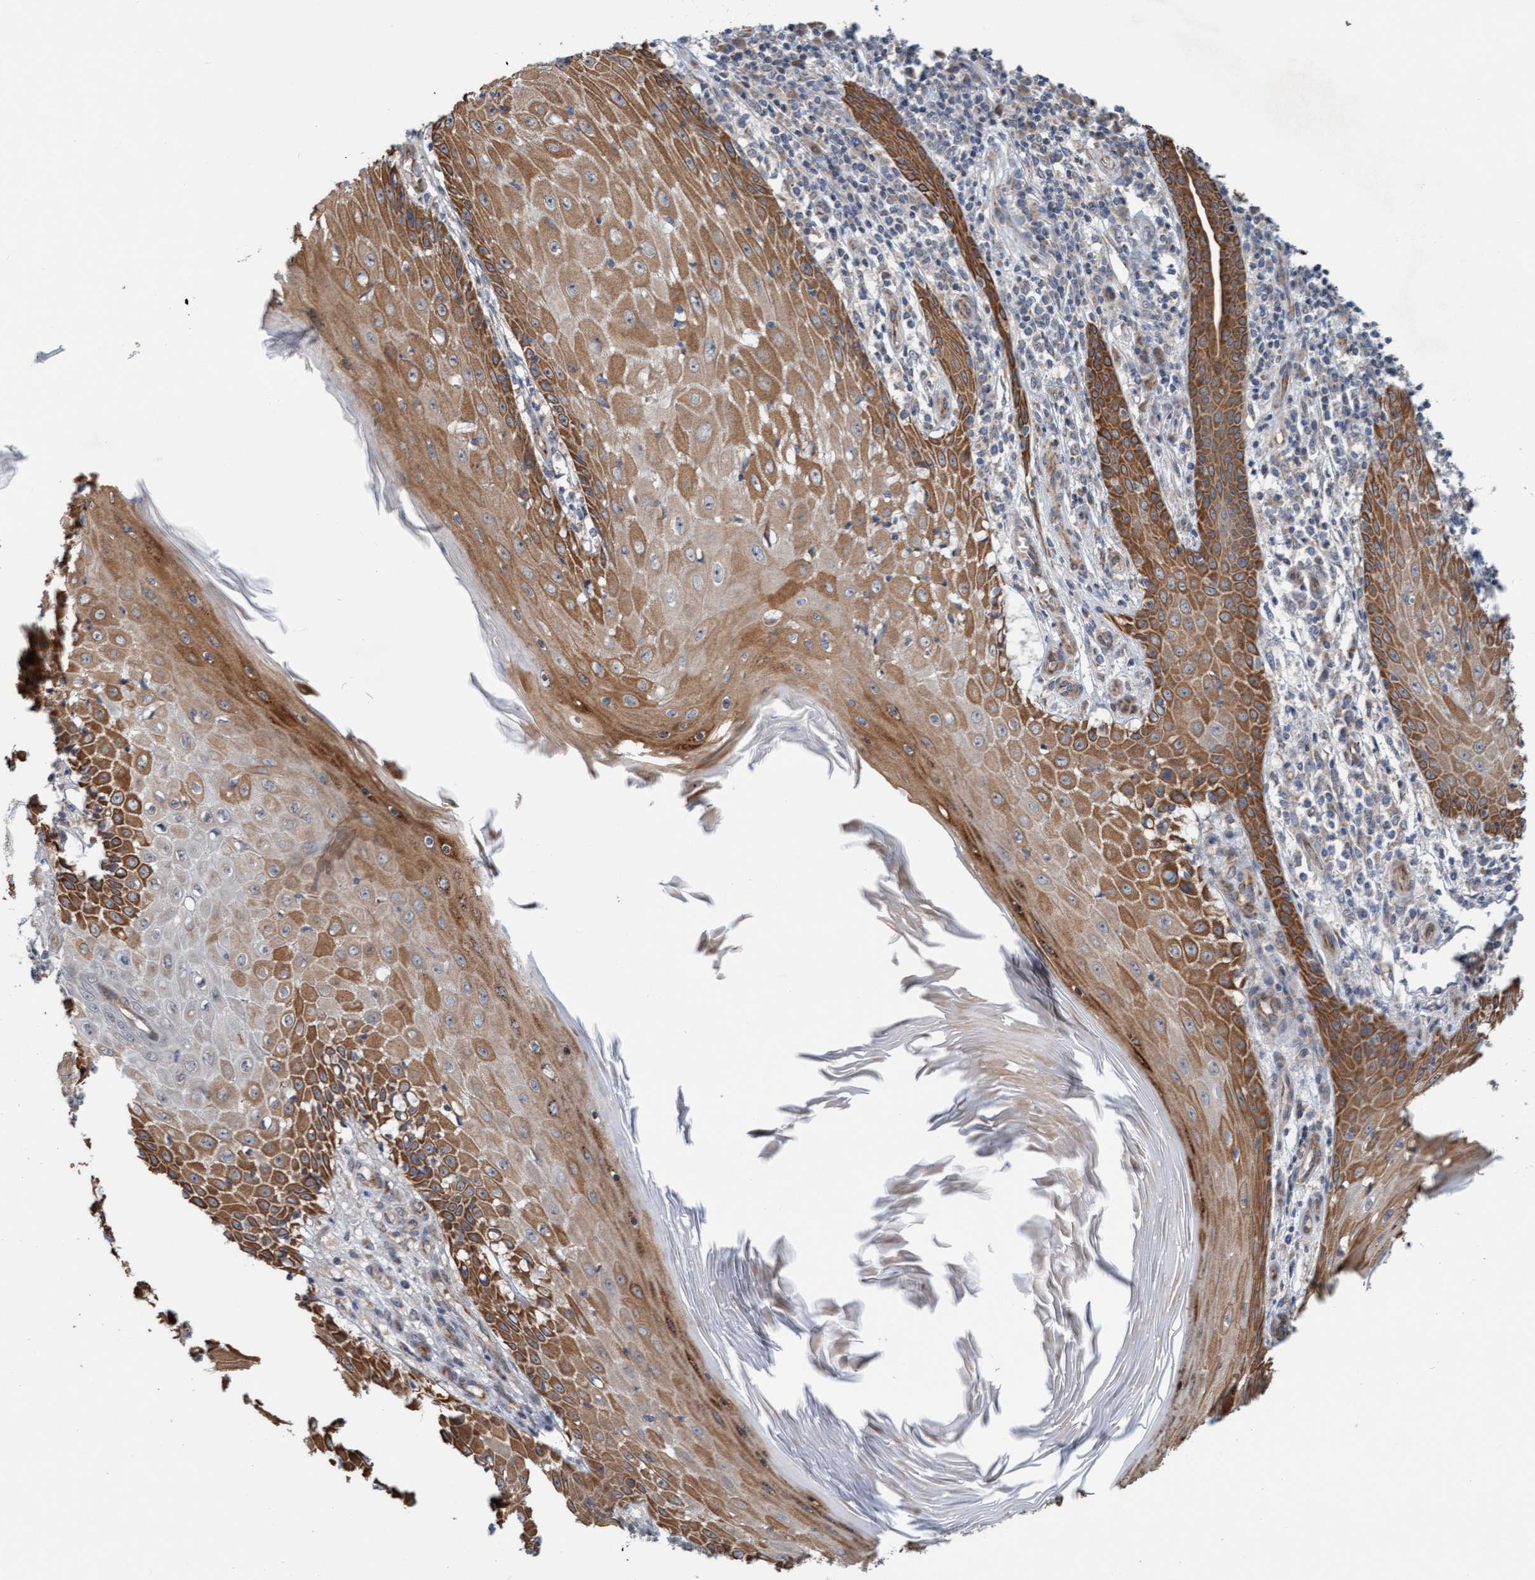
{"staining": {"intensity": "moderate", "quantity": ">75%", "location": "cytoplasmic/membranous"}, "tissue": "skin cancer", "cell_type": "Tumor cells", "image_type": "cancer", "snomed": [{"axis": "morphology", "description": "Squamous cell carcinoma, NOS"}, {"axis": "topography", "description": "Skin"}], "caption": "A histopathology image of human skin squamous cell carcinoma stained for a protein displays moderate cytoplasmic/membranous brown staining in tumor cells. Nuclei are stained in blue.", "gene": "ZNF566", "patient": {"sex": "female", "age": 73}}